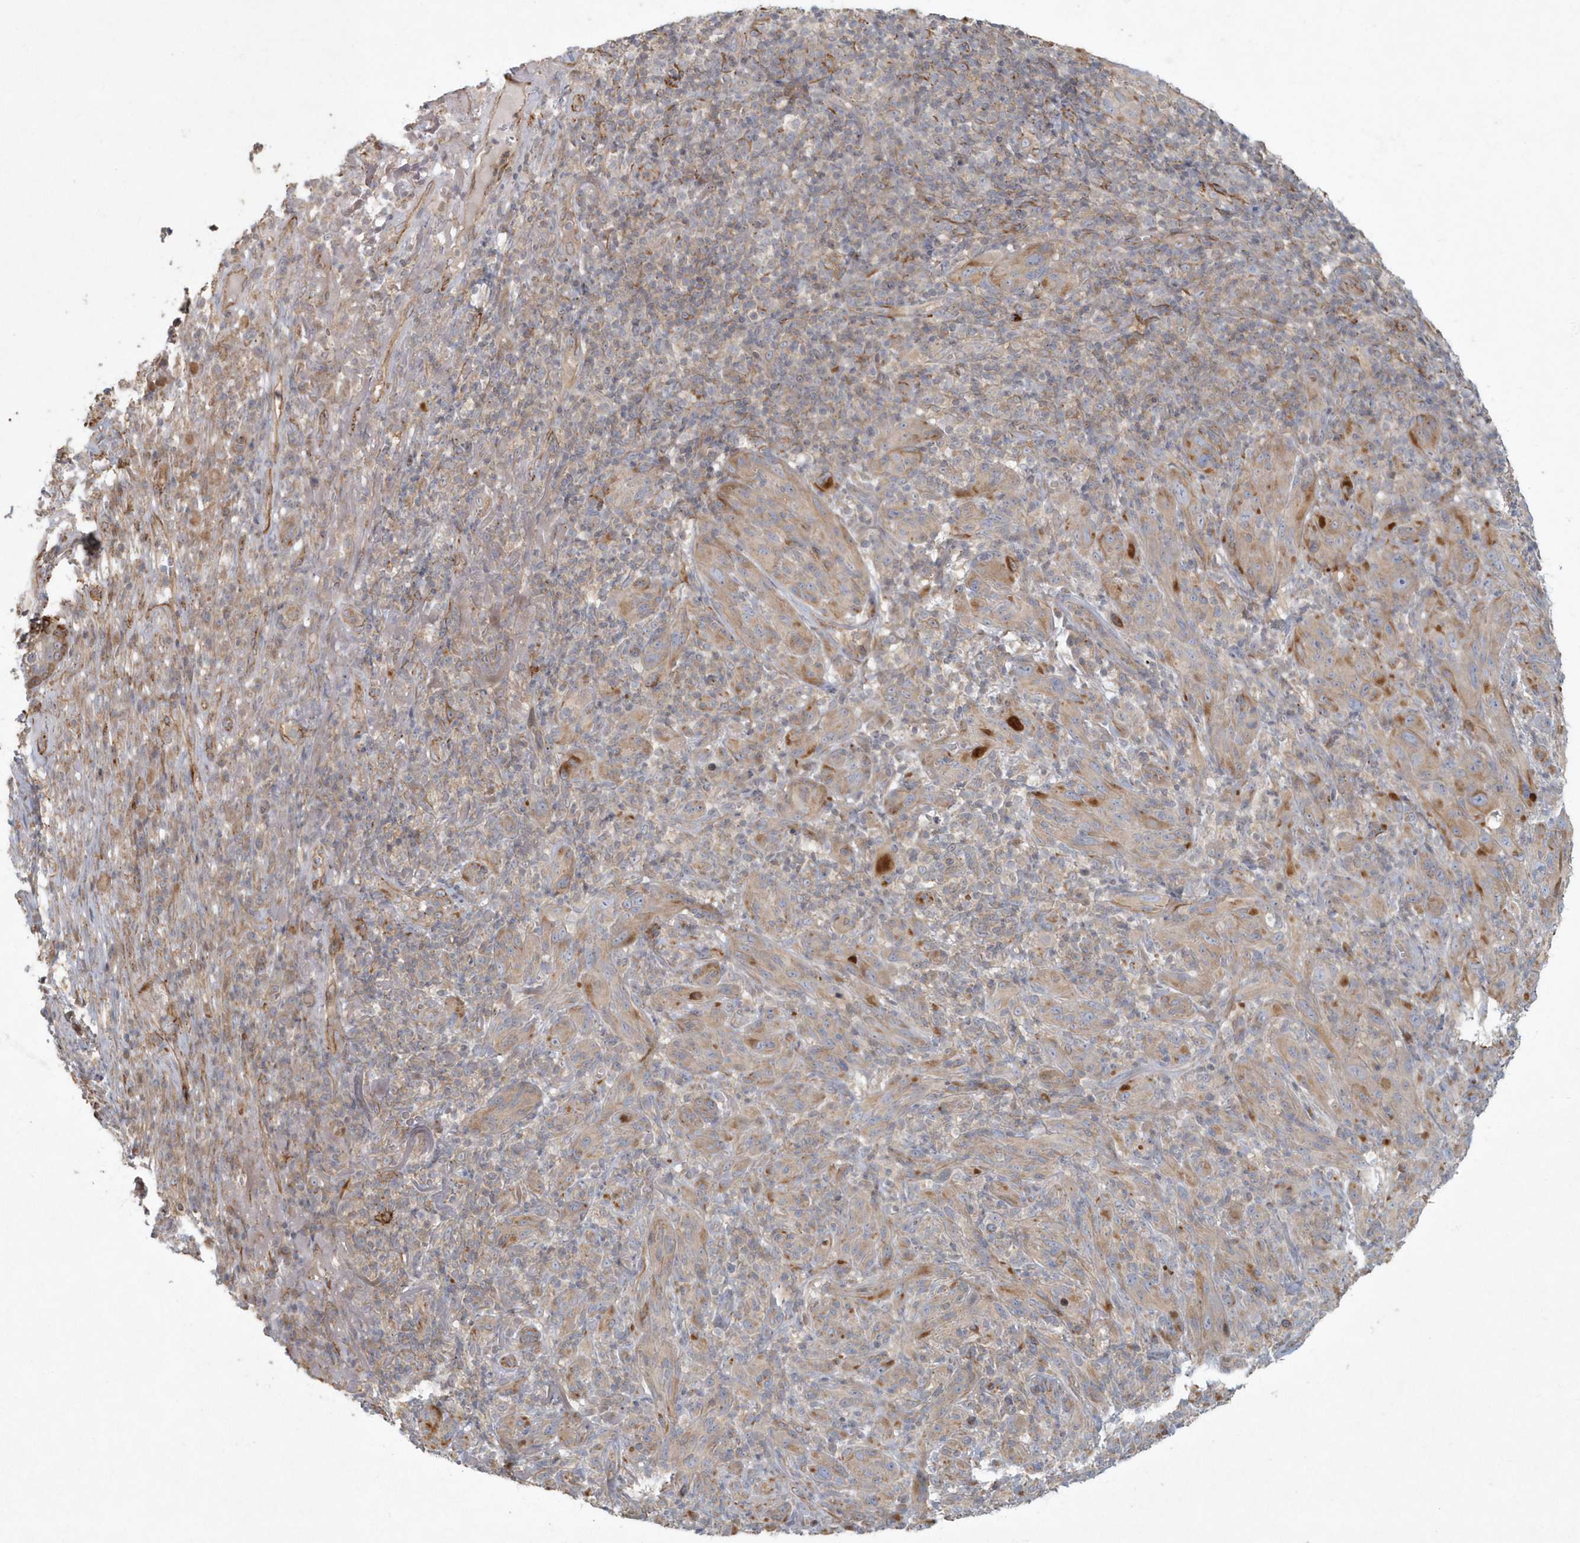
{"staining": {"intensity": "moderate", "quantity": "<25%", "location": "cytoplasmic/membranous"}, "tissue": "melanoma", "cell_type": "Tumor cells", "image_type": "cancer", "snomed": [{"axis": "morphology", "description": "Malignant melanoma, NOS"}, {"axis": "topography", "description": "Skin of head"}], "caption": "This histopathology image demonstrates melanoma stained with IHC to label a protein in brown. The cytoplasmic/membranous of tumor cells show moderate positivity for the protein. Nuclei are counter-stained blue.", "gene": "ARHGEF38", "patient": {"sex": "male", "age": 96}}